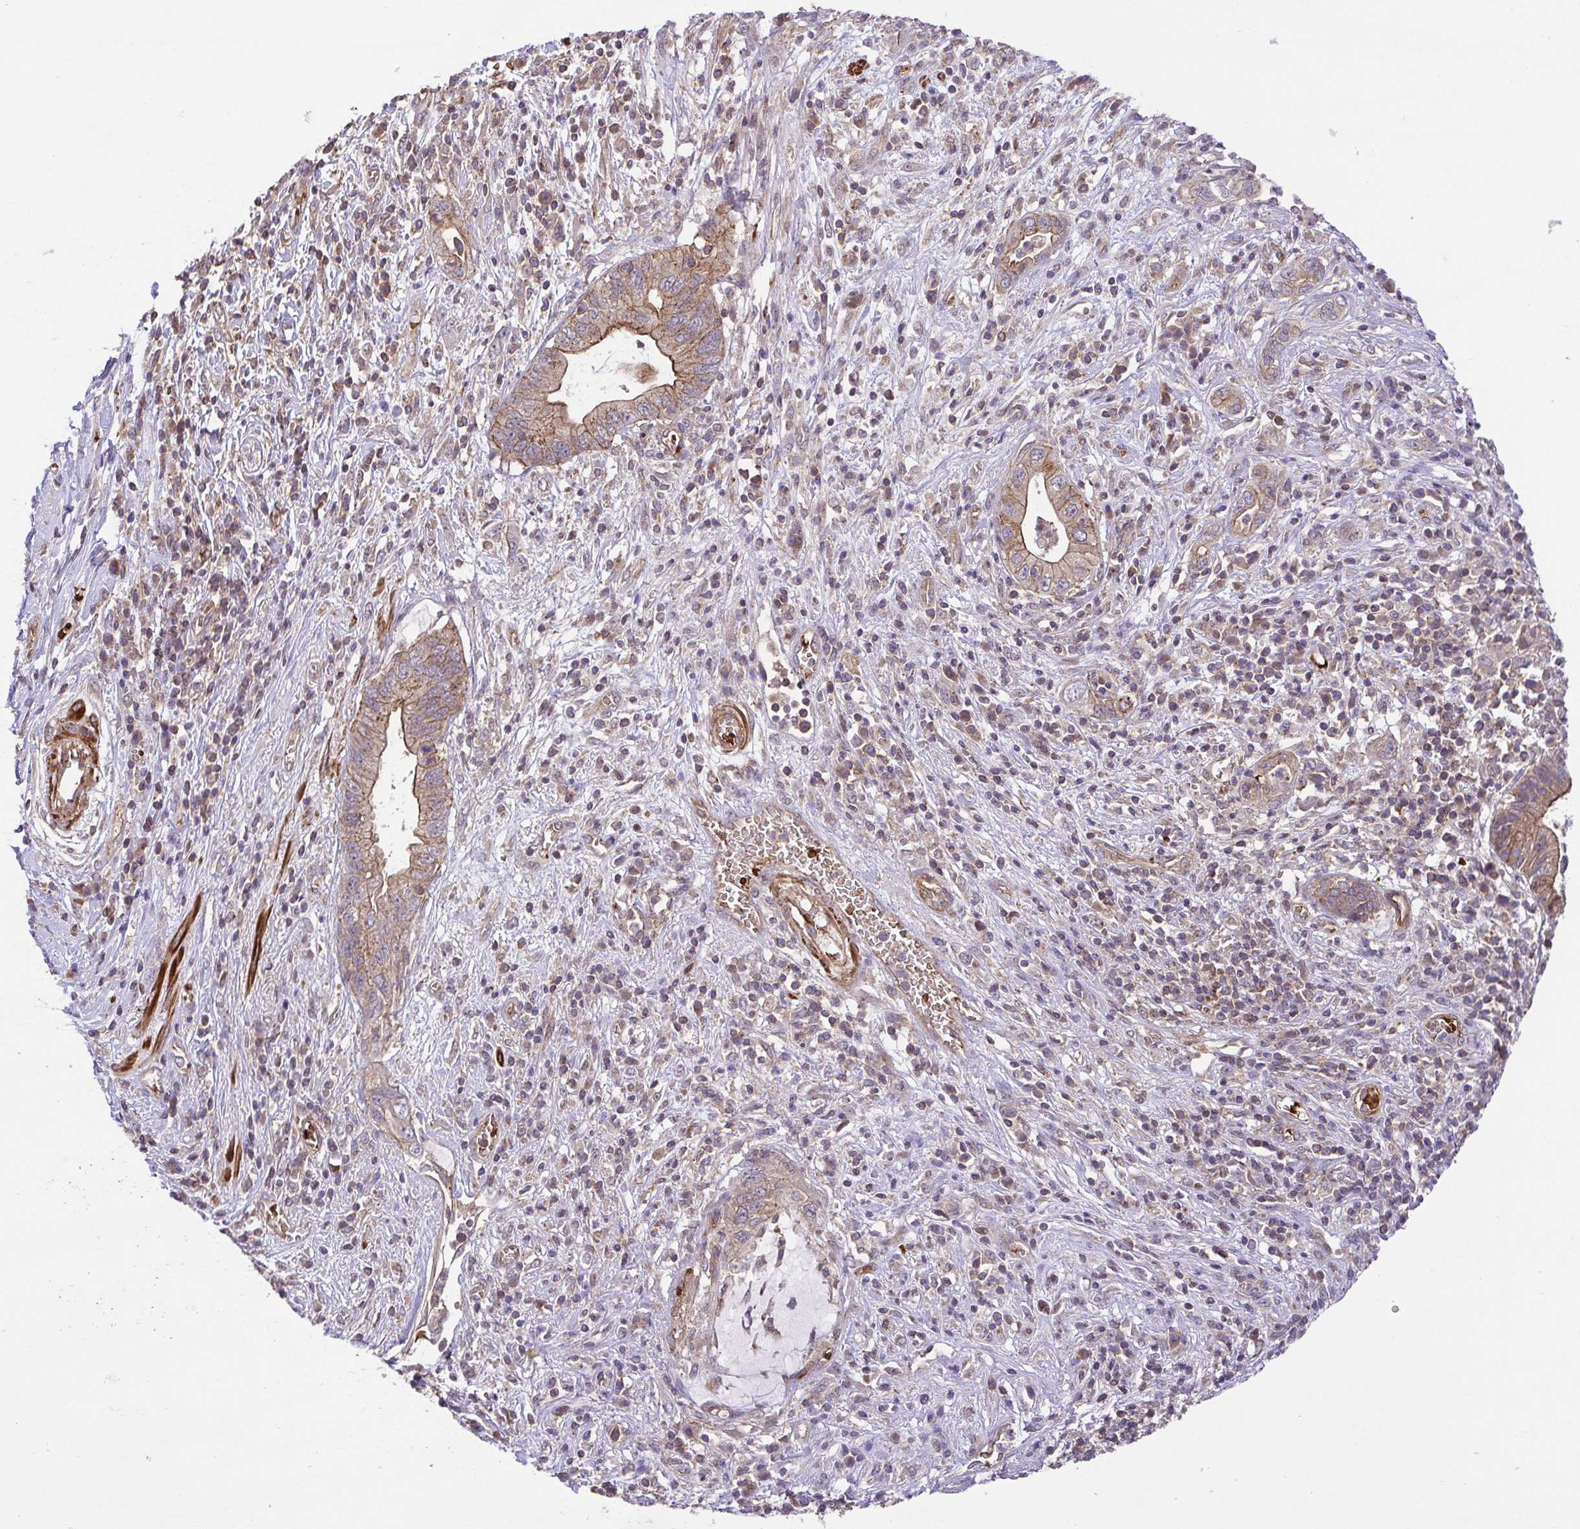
{"staining": {"intensity": "weak", "quantity": ">75%", "location": "cytoplasmic/membranous"}, "tissue": "pancreatic cancer", "cell_type": "Tumor cells", "image_type": "cancer", "snomed": [{"axis": "morphology", "description": "Adenocarcinoma, NOS"}, {"axis": "topography", "description": "Pancreas"}], "caption": "A histopathology image of pancreatic adenocarcinoma stained for a protein exhibits weak cytoplasmic/membranous brown staining in tumor cells. (Brightfield microscopy of DAB IHC at high magnification).", "gene": "IDE", "patient": {"sex": "female", "age": 72}}